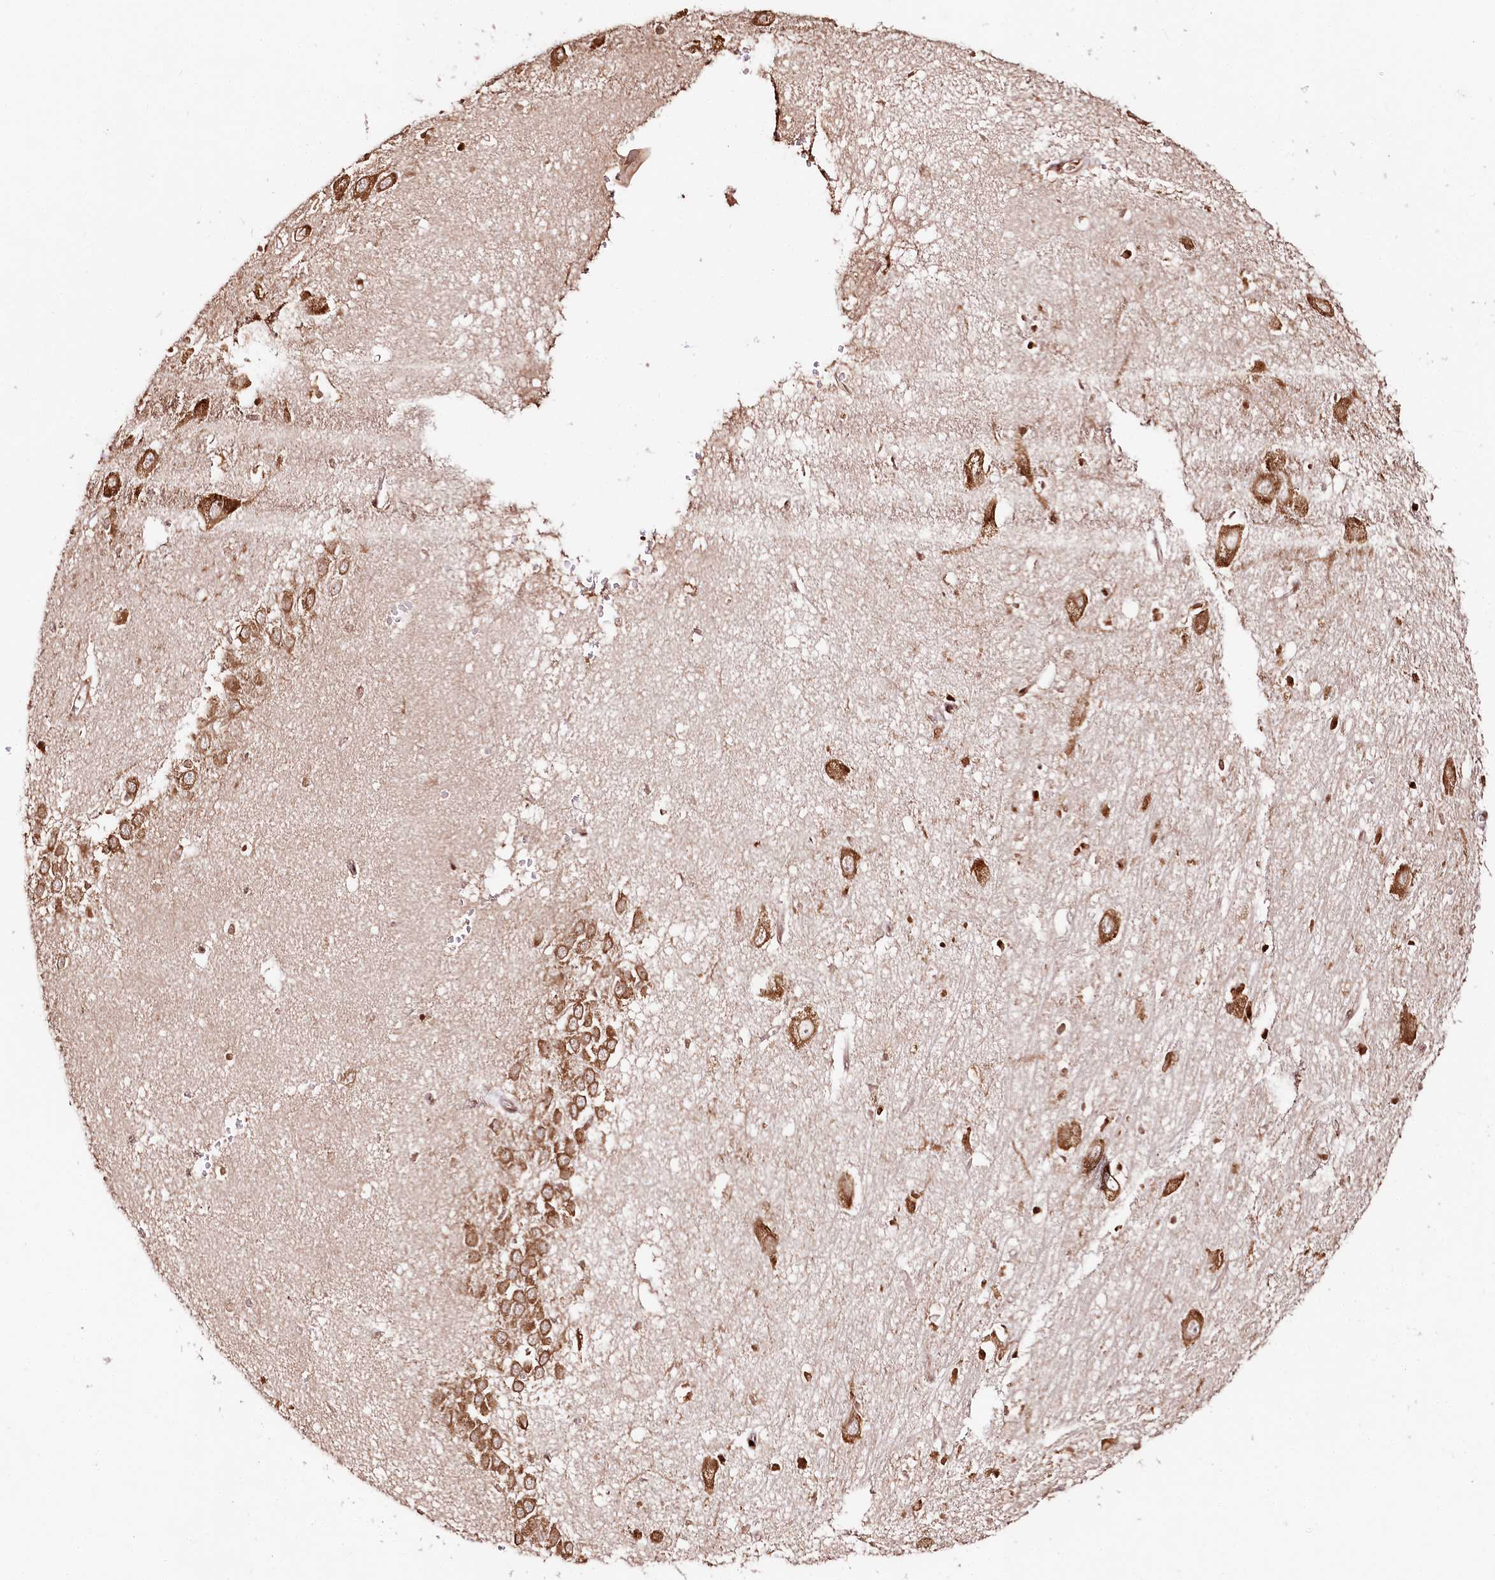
{"staining": {"intensity": "moderate", "quantity": ">75%", "location": "cytoplasmic/membranous,nuclear"}, "tissue": "hippocampus", "cell_type": "Glial cells", "image_type": "normal", "snomed": [{"axis": "morphology", "description": "Normal tissue, NOS"}, {"axis": "topography", "description": "Hippocampus"}], "caption": "High-magnification brightfield microscopy of benign hippocampus stained with DAB (brown) and counterstained with hematoxylin (blue). glial cells exhibit moderate cytoplasmic/membranous,nuclear positivity is present in about>75% of cells.", "gene": "CNPY2", "patient": {"sex": "female", "age": 64}}